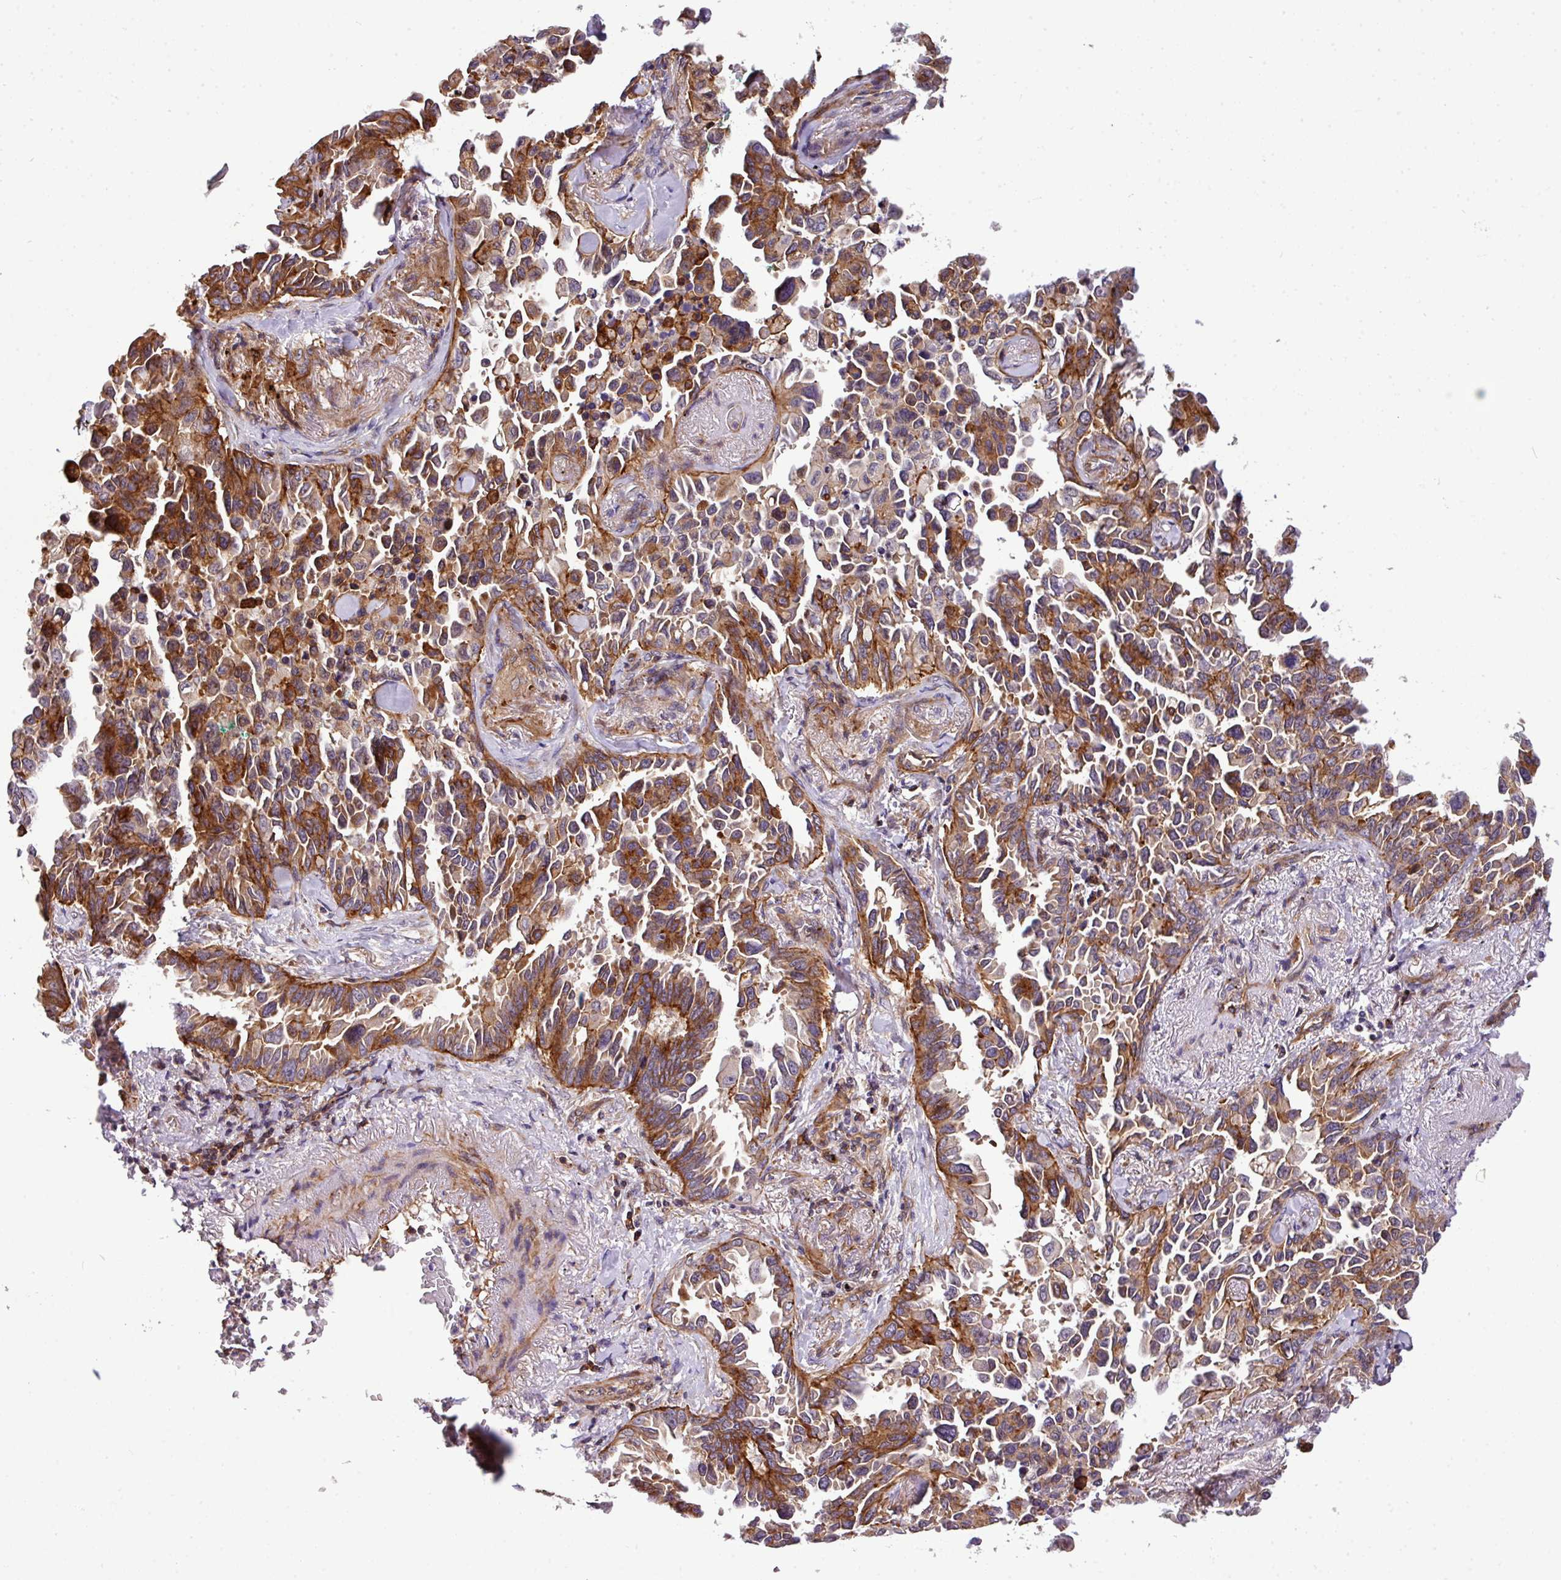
{"staining": {"intensity": "strong", "quantity": ">75%", "location": "cytoplasmic/membranous"}, "tissue": "lung cancer", "cell_type": "Tumor cells", "image_type": "cancer", "snomed": [{"axis": "morphology", "description": "Adenocarcinoma, NOS"}, {"axis": "topography", "description": "Lung"}], "caption": "Immunohistochemistry (IHC) (DAB (3,3'-diaminobenzidine)) staining of human lung adenocarcinoma reveals strong cytoplasmic/membranous protein staining in about >75% of tumor cells.", "gene": "CASS4", "patient": {"sex": "female", "age": 67}}